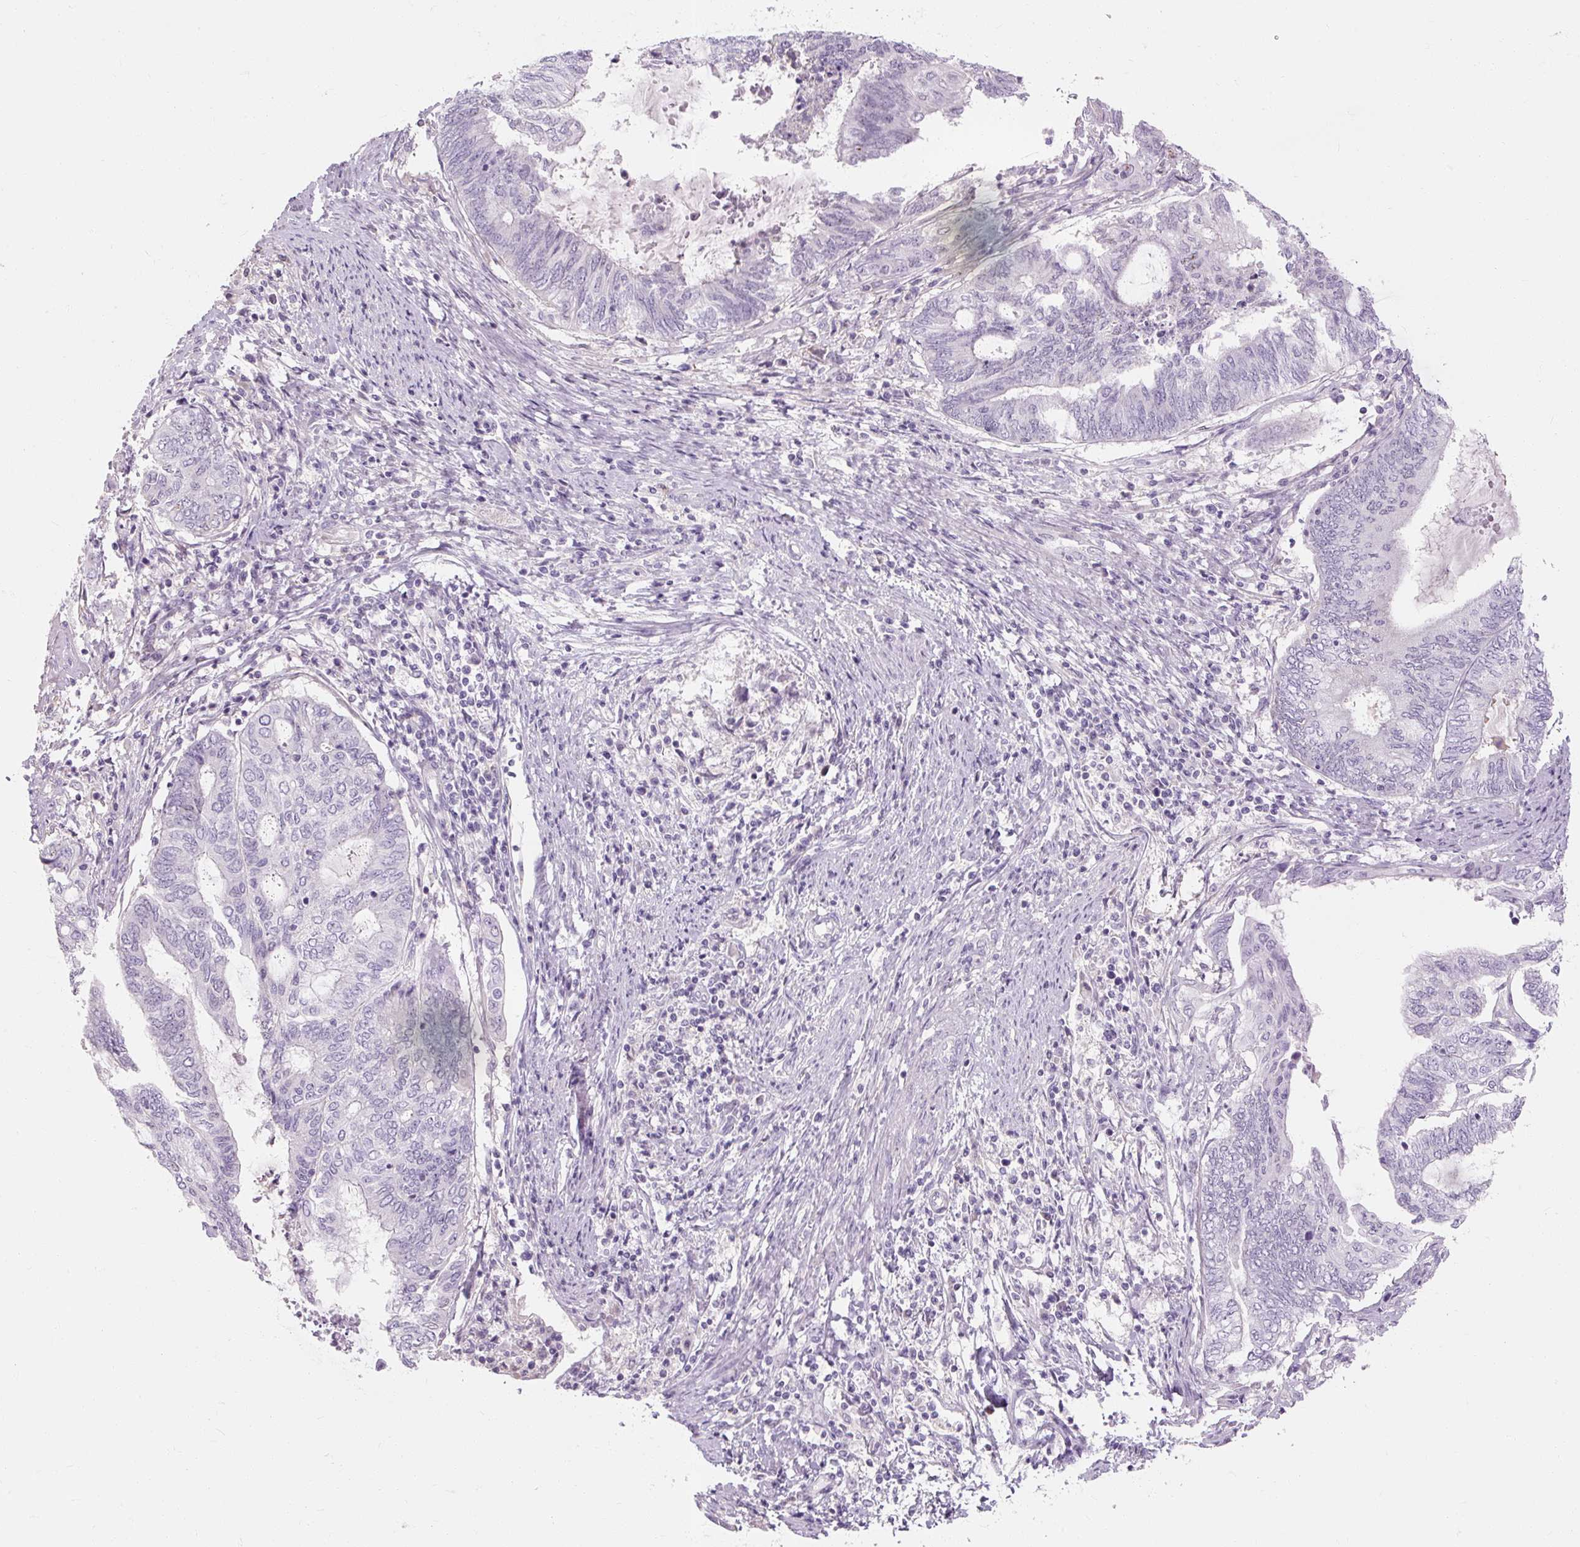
{"staining": {"intensity": "negative", "quantity": "none", "location": "none"}, "tissue": "endometrial cancer", "cell_type": "Tumor cells", "image_type": "cancer", "snomed": [{"axis": "morphology", "description": "Adenocarcinoma, NOS"}, {"axis": "topography", "description": "Uterus"}, {"axis": "topography", "description": "Endometrium"}], "caption": "There is no significant positivity in tumor cells of endometrial cancer (adenocarcinoma).", "gene": "NFE2L3", "patient": {"sex": "female", "age": 70}}